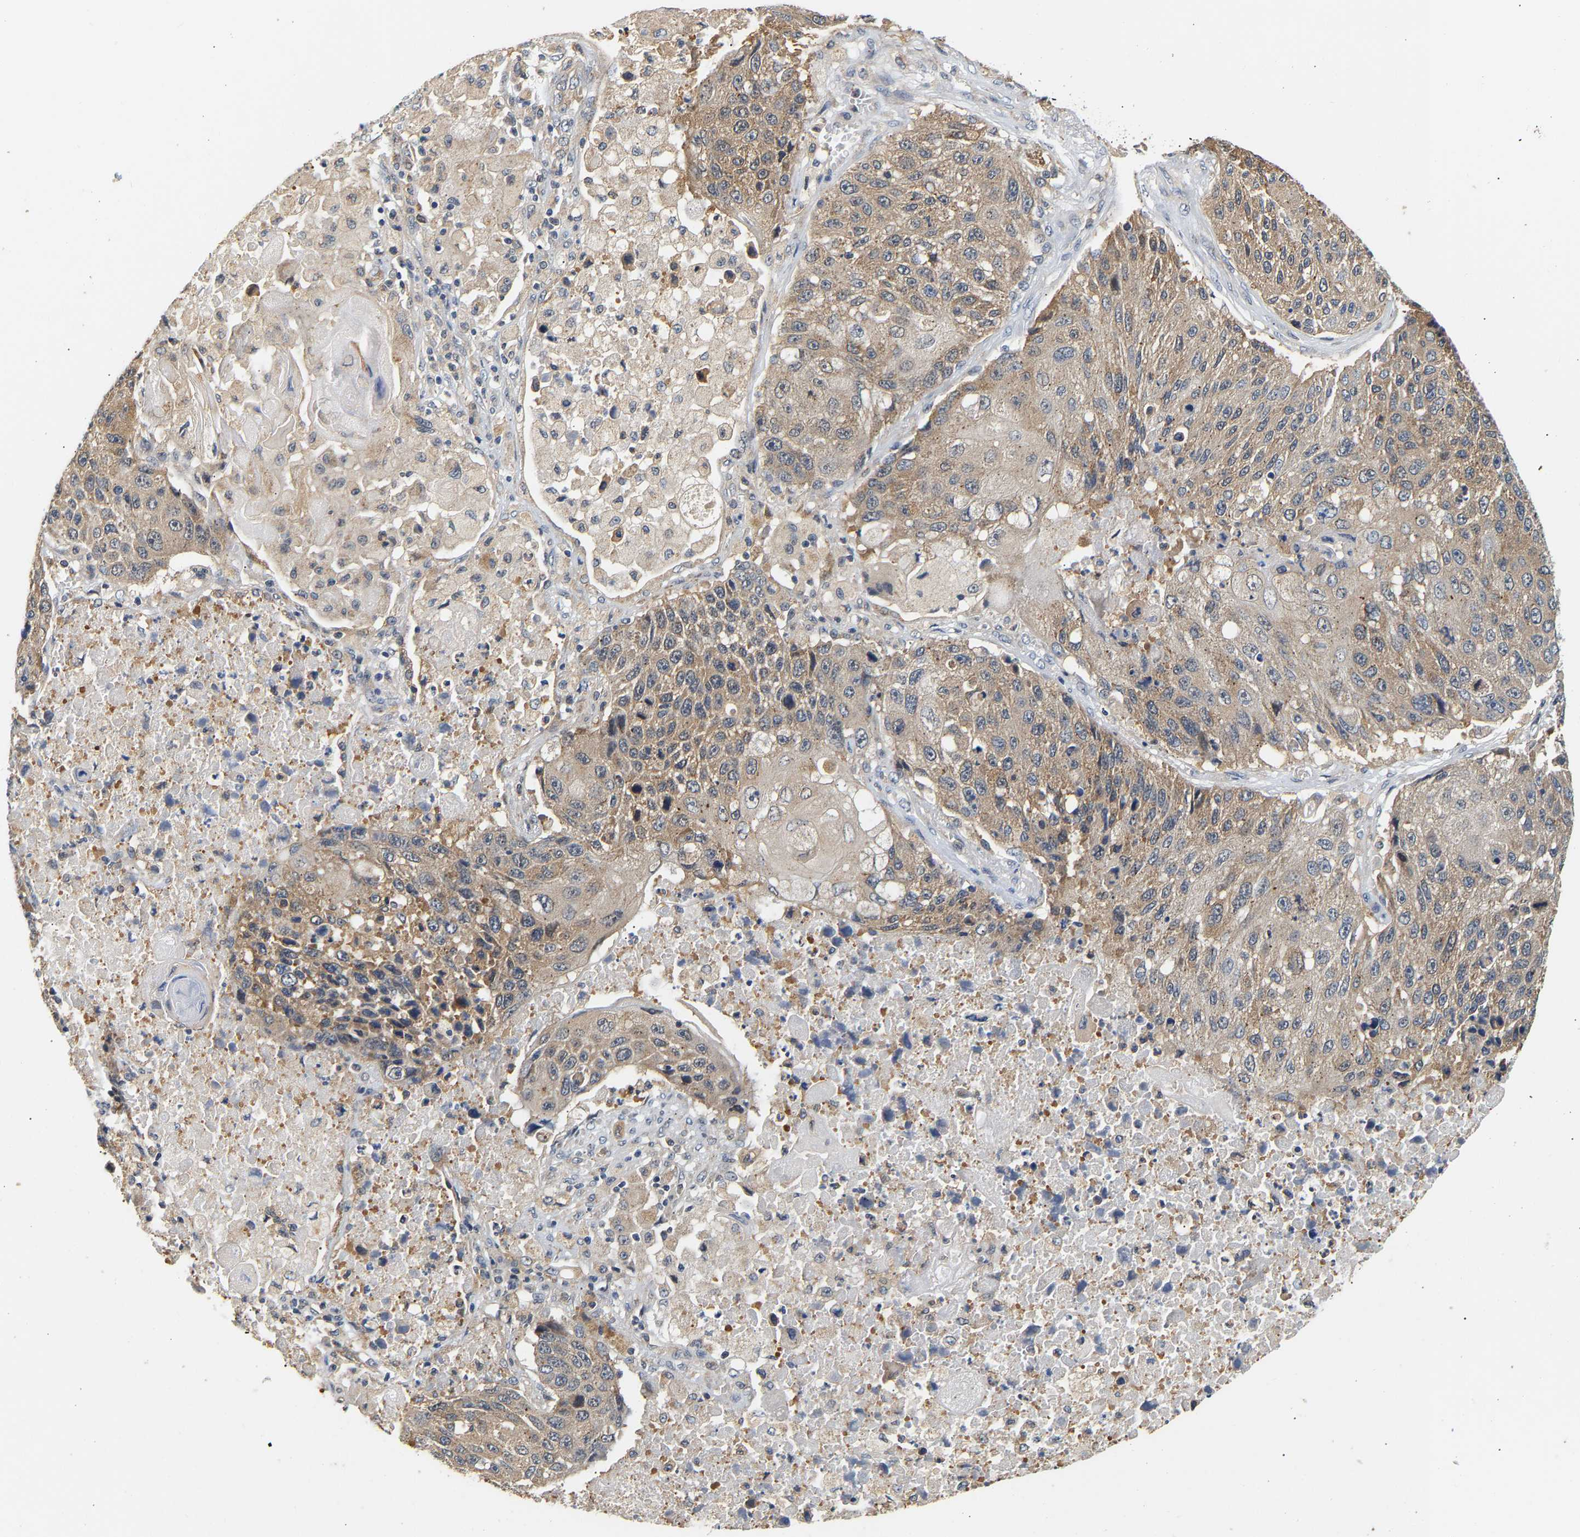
{"staining": {"intensity": "moderate", "quantity": ">75%", "location": "cytoplasmic/membranous"}, "tissue": "lung cancer", "cell_type": "Tumor cells", "image_type": "cancer", "snomed": [{"axis": "morphology", "description": "Squamous cell carcinoma, NOS"}, {"axis": "topography", "description": "Lung"}], "caption": "Immunohistochemical staining of lung squamous cell carcinoma demonstrates moderate cytoplasmic/membranous protein staining in approximately >75% of tumor cells.", "gene": "PPID", "patient": {"sex": "male", "age": 61}}